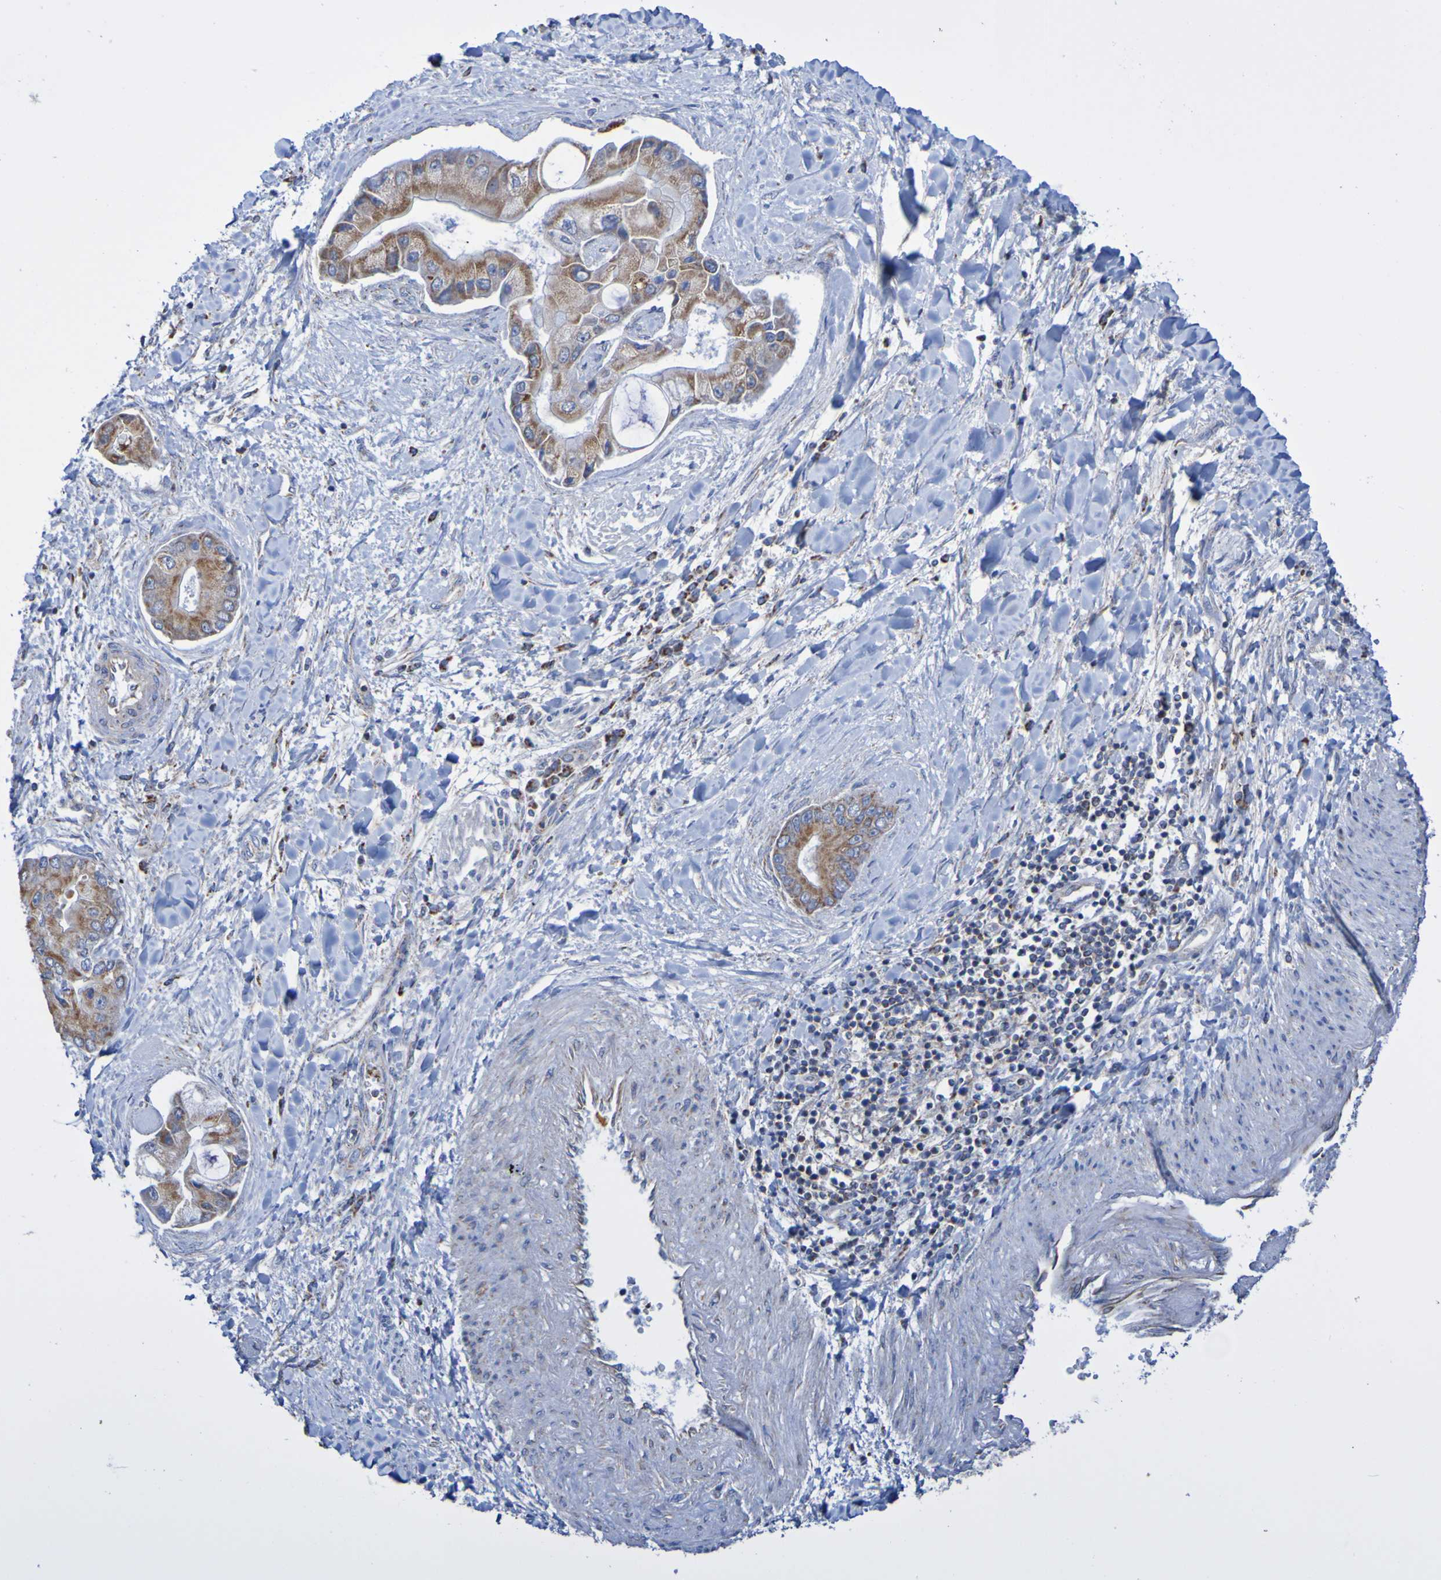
{"staining": {"intensity": "moderate", "quantity": ">75%", "location": "cytoplasmic/membranous"}, "tissue": "liver cancer", "cell_type": "Tumor cells", "image_type": "cancer", "snomed": [{"axis": "morphology", "description": "Cholangiocarcinoma"}, {"axis": "topography", "description": "Liver"}], "caption": "Liver cholangiocarcinoma stained with a protein marker exhibits moderate staining in tumor cells.", "gene": "CNTN2", "patient": {"sex": "male", "age": 50}}